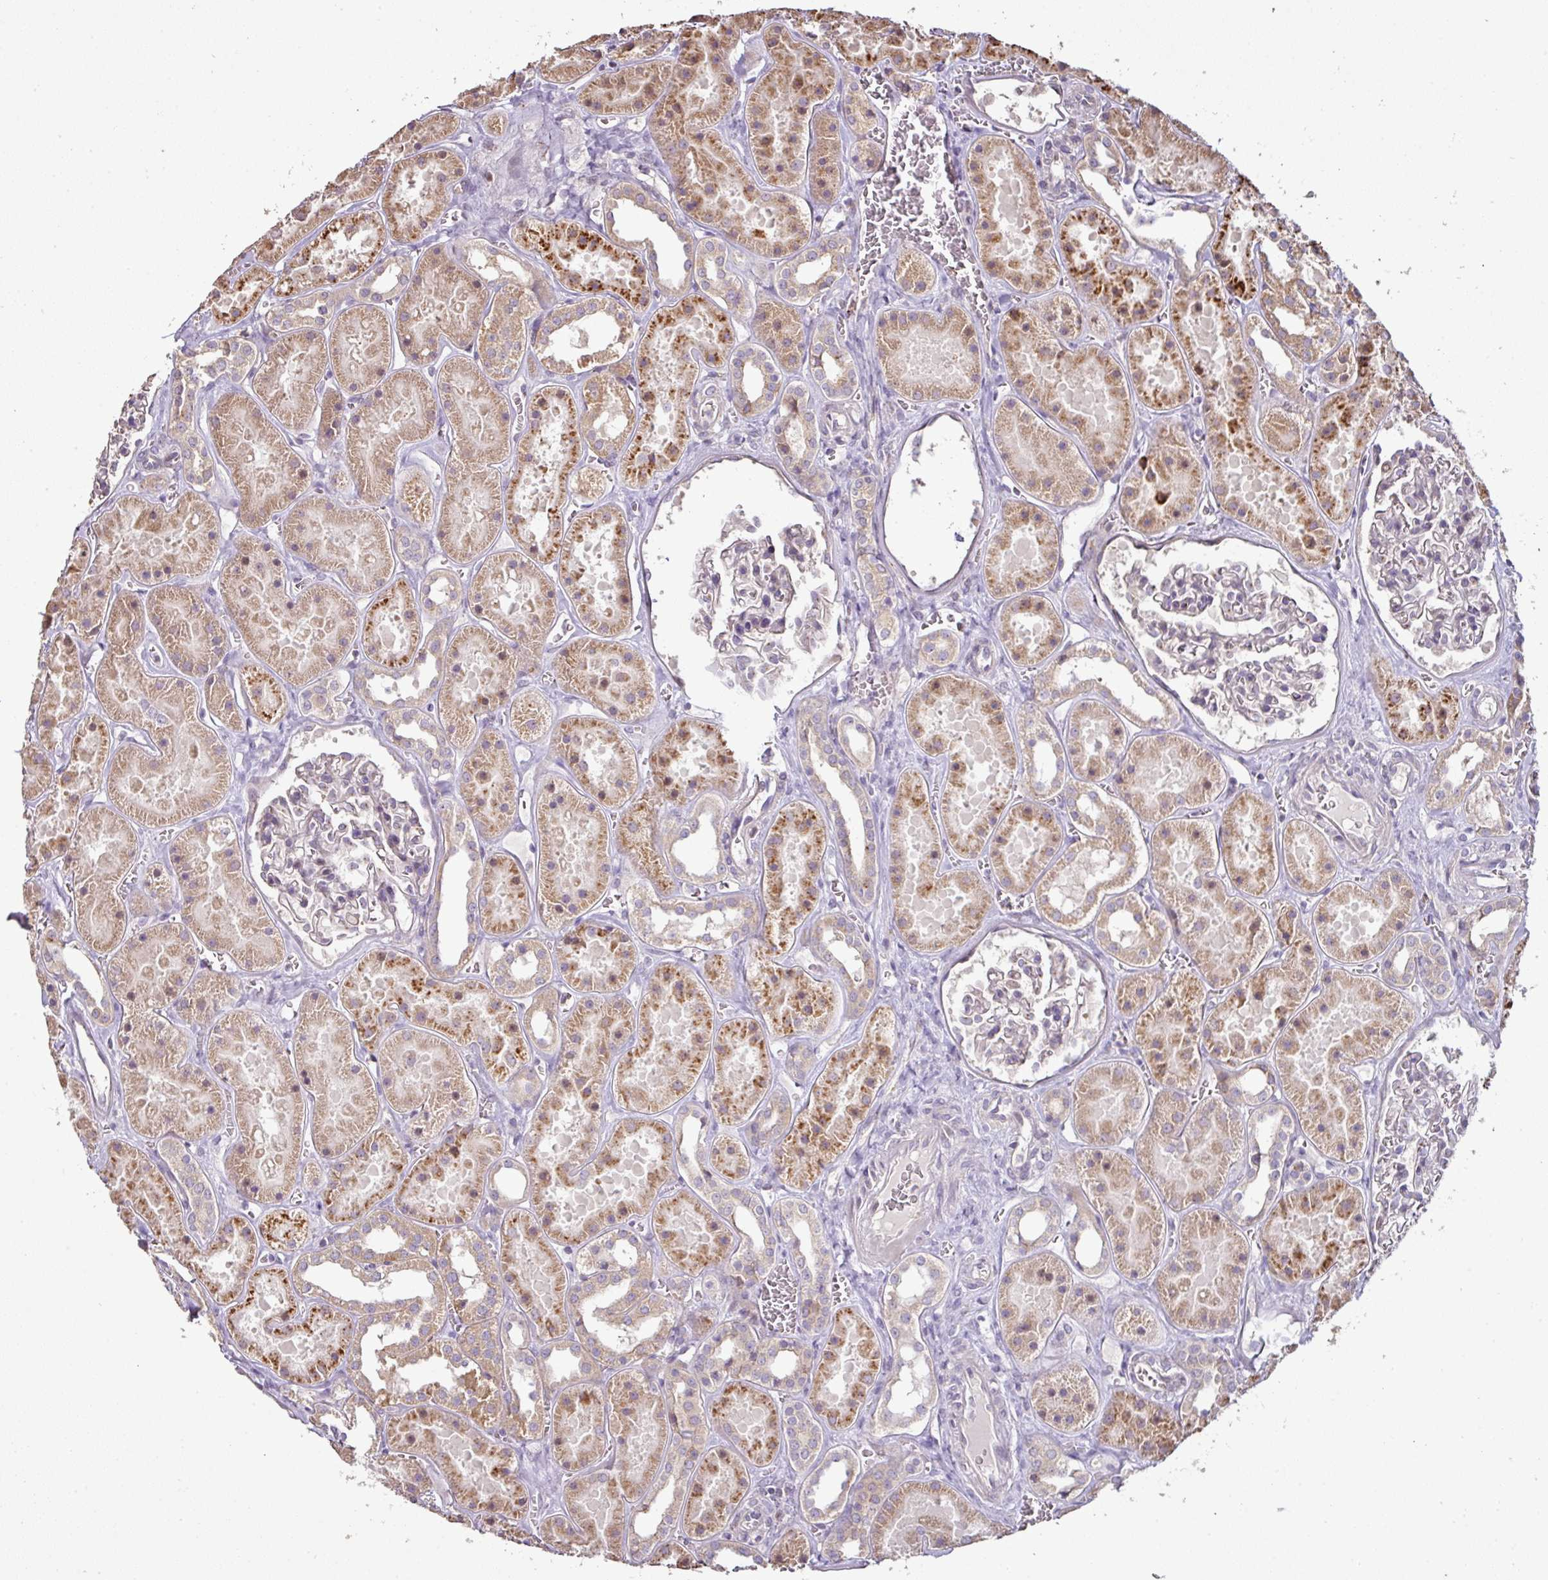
{"staining": {"intensity": "moderate", "quantity": "<25%", "location": "cytoplasmic/membranous"}, "tissue": "kidney", "cell_type": "Cells in glomeruli", "image_type": "normal", "snomed": [{"axis": "morphology", "description": "Normal tissue, NOS"}, {"axis": "topography", "description": "Kidney"}], "caption": "Immunohistochemistry (DAB (3,3'-diaminobenzidine)) staining of unremarkable human kidney reveals moderate cytoplasmic/membranous protein expression in approximately <25% of cells in glomeruli.", "gene": "CXCR5", "patient": {"sex": "female", "age": 41}}